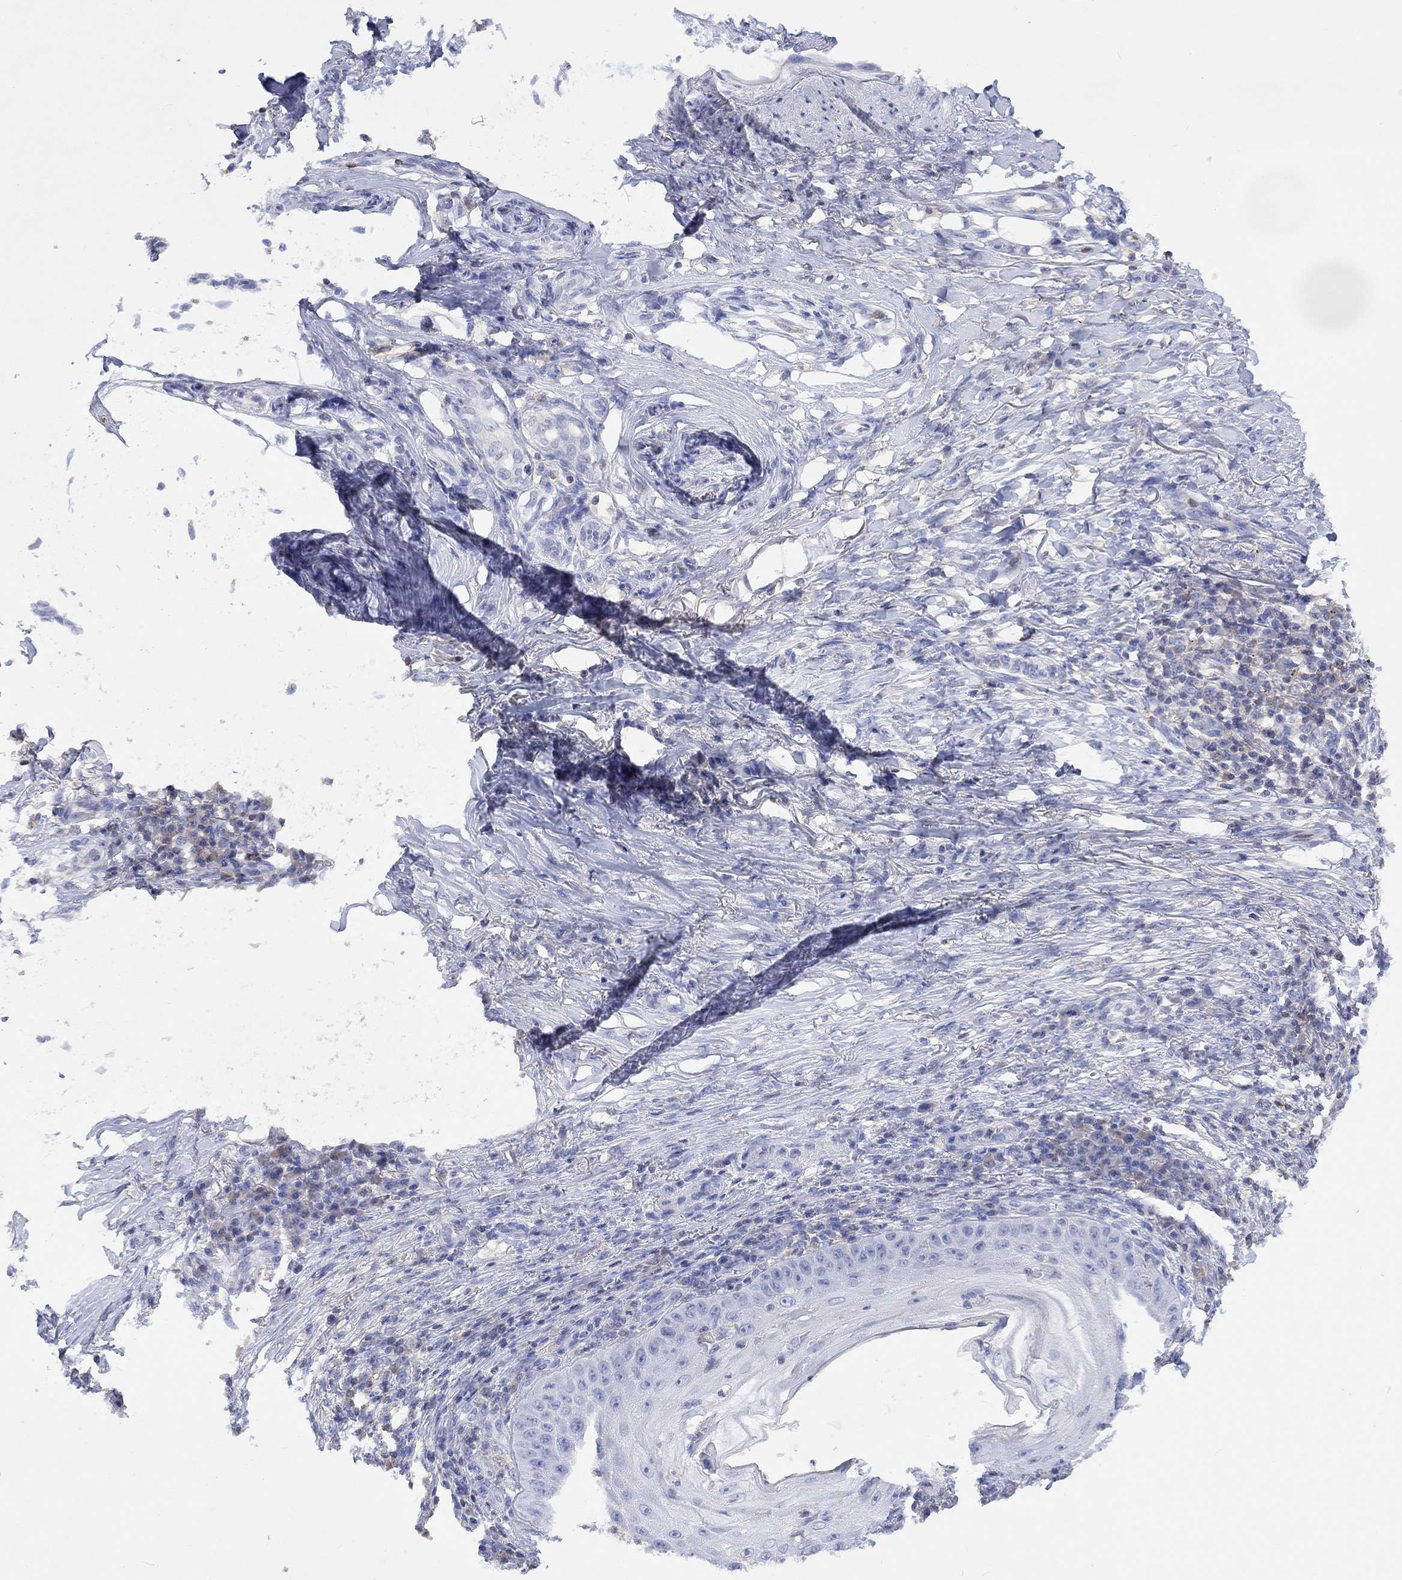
{"staining": {"intensity": "negative", "quantity": "none", "location": "none"}, "tissue": "skin cancer", "cell_type": "Tumor cells", "image_type": "cancer", "snomed": [{"axis": "morphology", "description": "Squamous cell carcinoma, NOS"}, {"axis": "topography", "description": "Skin"}], "caption": "Skin squamous cell carcinoma was stained to show a protein in brown. There is no significant staining in tumor cells.", "gene": "GCM1", "patient": {"sex": "male", "age": 70}}